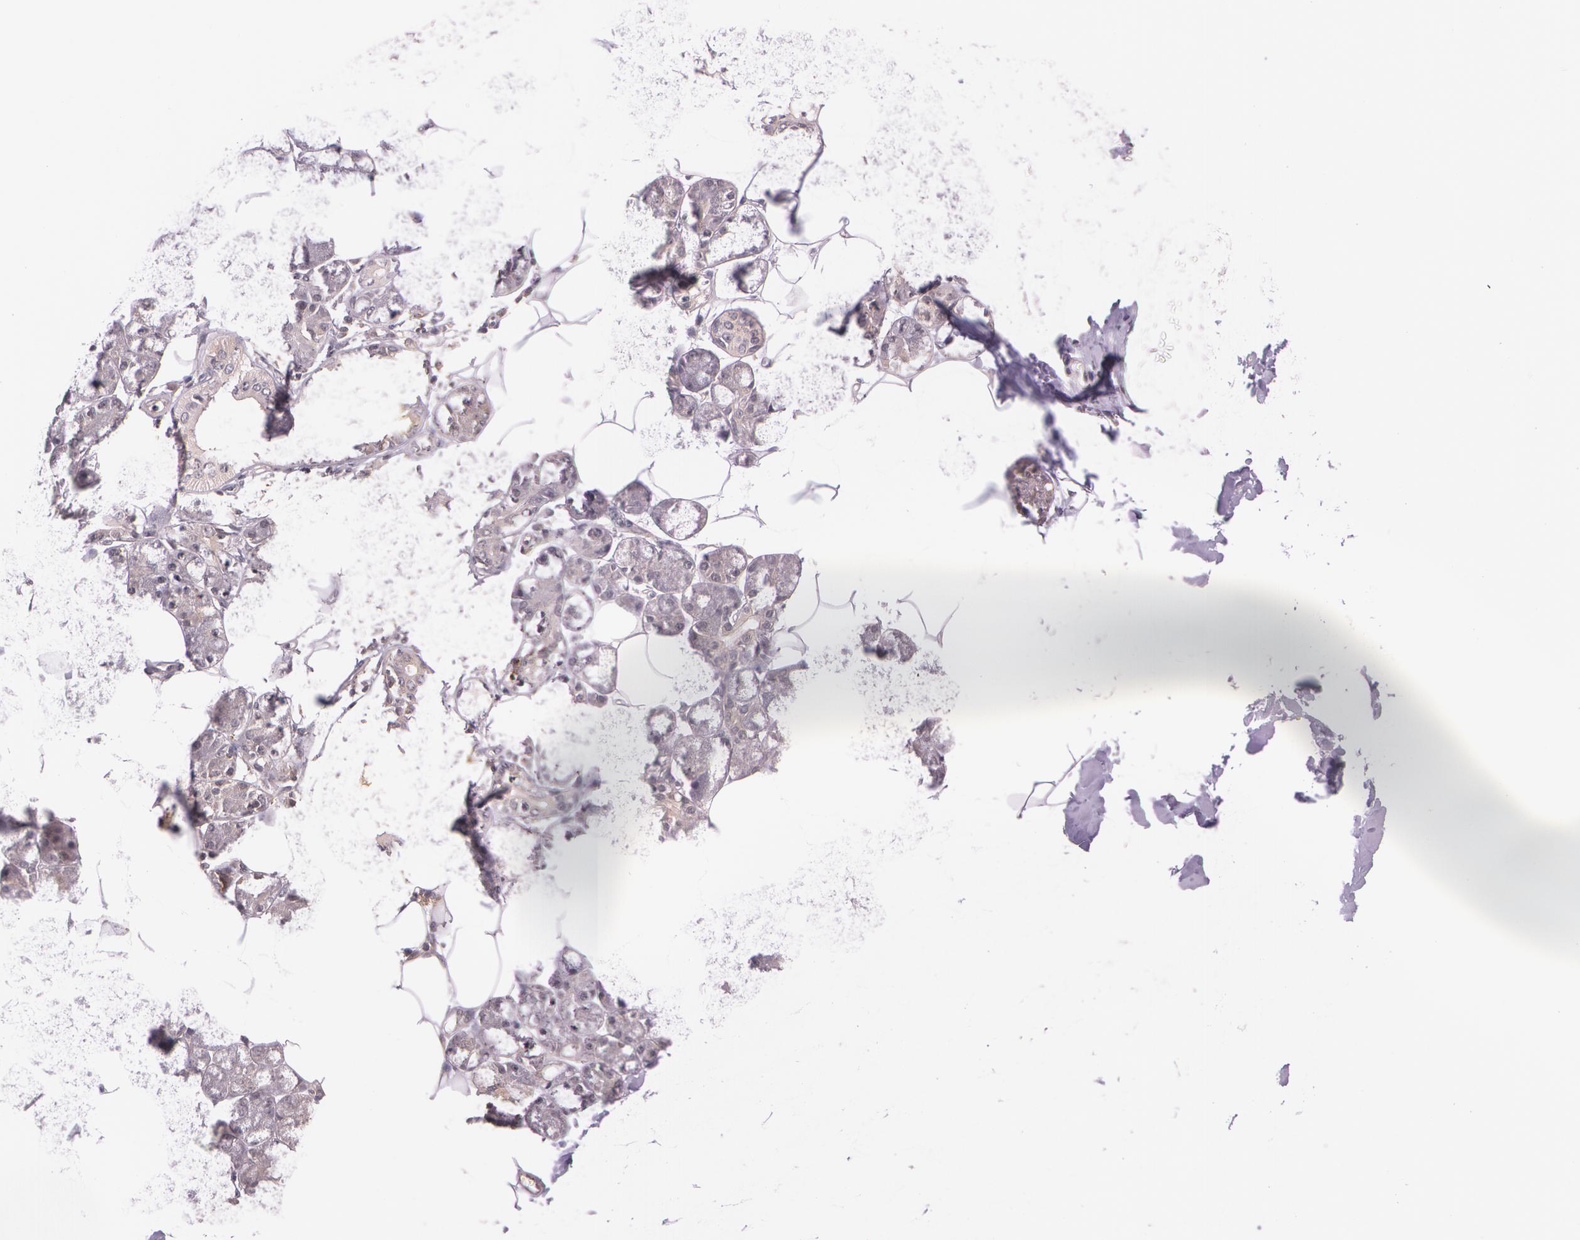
{"staining": {"intensity": "weak", "quantity": ">75%", "location": "cytoplasmic/membranous"}, "tissue": "salivary gland", "cell_type": "Glandular cells", "image_type": "normal", "snomed": [{"axis": "morphology", "description": "Normal tissue, NOS"}, {"axis": "morphology", "description": "Adenoma, NOS"}, {"axis": "topography", "description": "Salivary gland"}], "caption": "About >75% of glandular cells in unremarkable salivary gland exhibit weak cytoplasmic/membranous protein expression as visualized by brown immunohistochemical staining.", "gene": "ATG2B", "patient": {"sex": "female", "age": 32}}